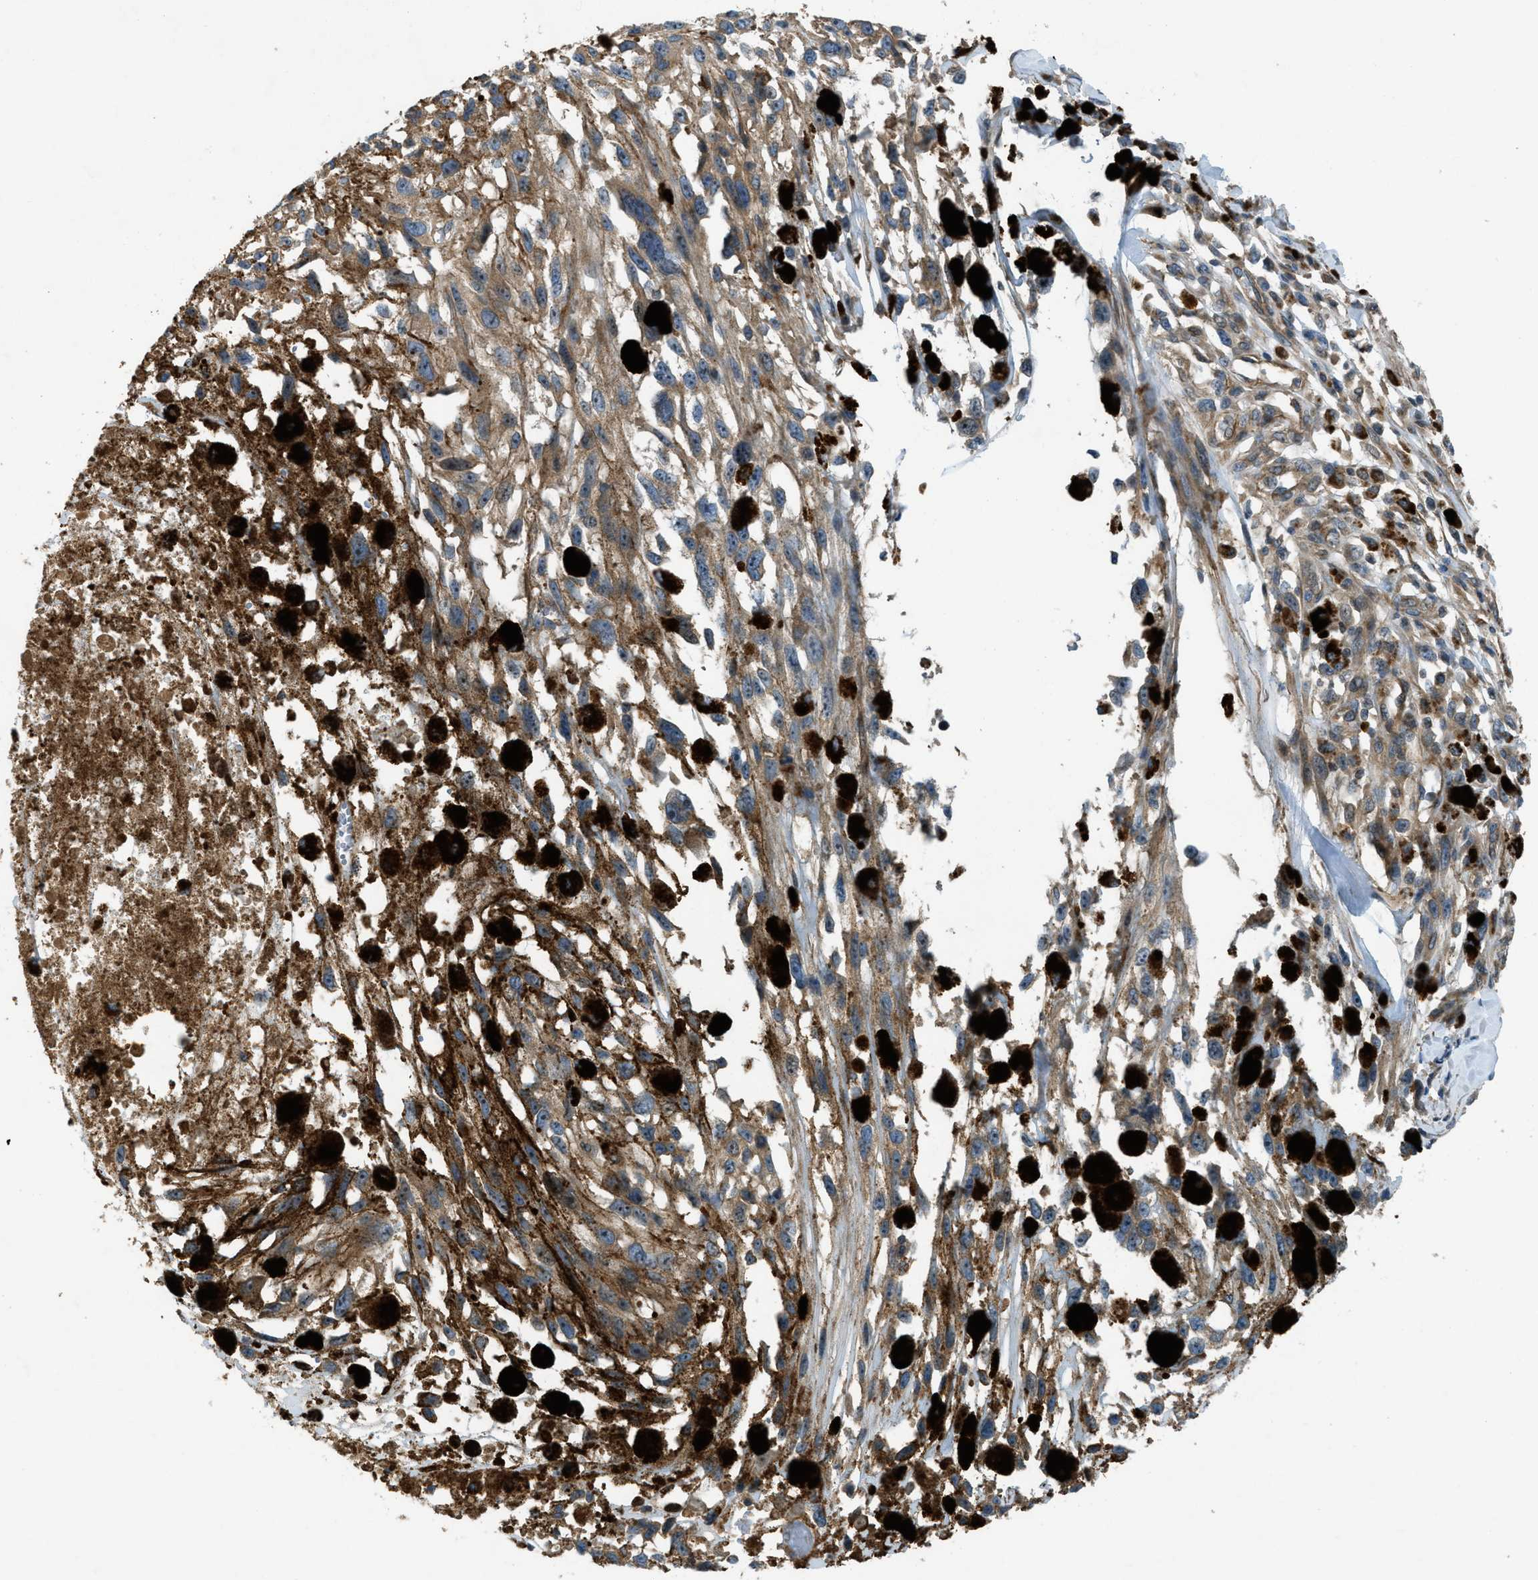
{"staining": {"intensity": "moderate", "quantity": ">75%", "location": "cytoplasmic/membranous"}, "tissue": "melanoma", "cell_type": "Tumor cells", "image_type": "cancer", "snomed": [{"axis": "morphology", "description": "Malignant melanoma, Metastatic site"}, {"axis": "topography", "description": "Lymph node"}], "caption": "Malignant melanoma (metastatic site) was stained to show a protein in brown. There is medium levels of moderate cytoplasmic/membranous positivity in about >75% of tumor cells.", "gene": "VEZT", "patient": {"sex": "male", "age": 59}}